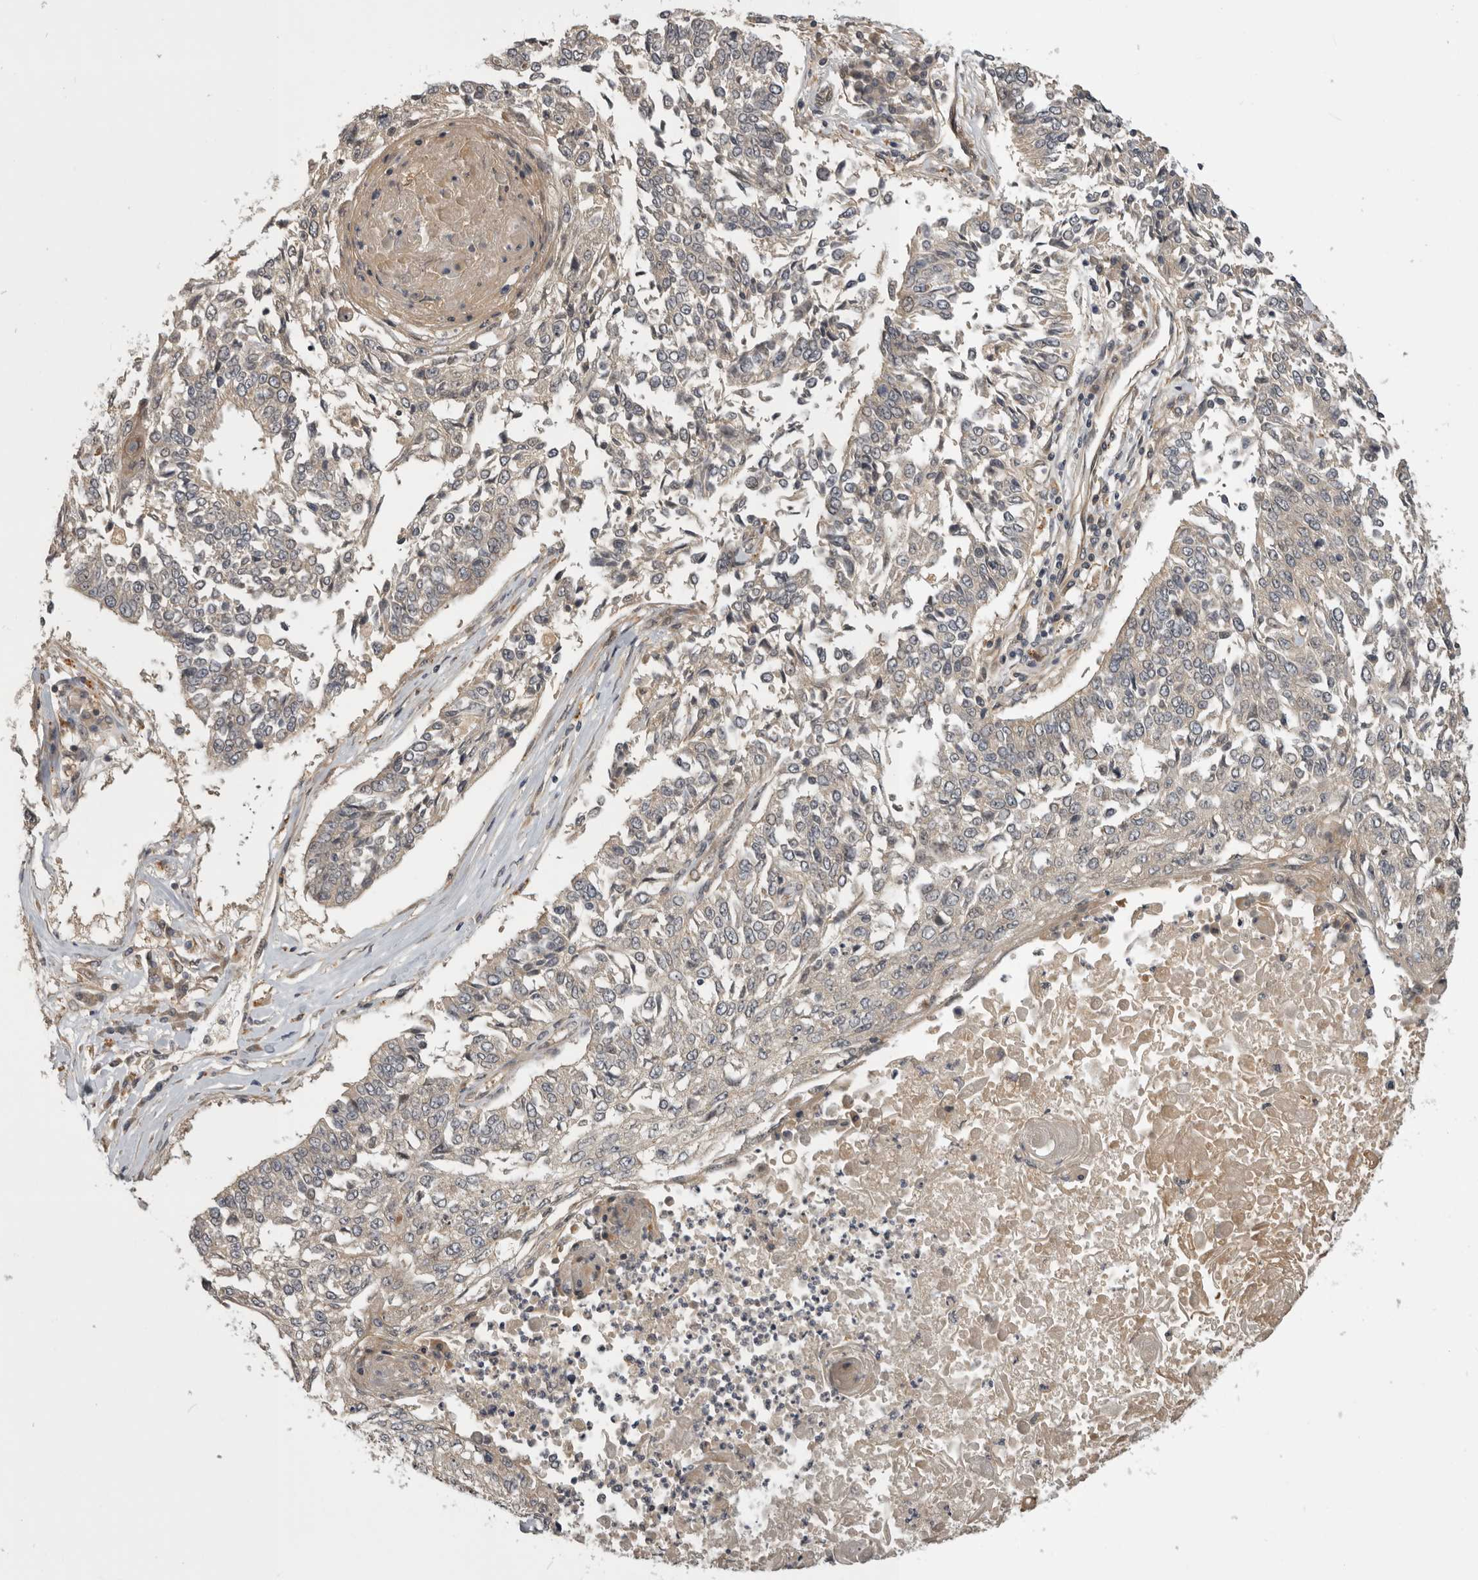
{"staining": {"intensity": "negative", "quantity": "none", "location": "none"}, "tissue": "lung cancer", "cell_type": "Tumor cells", "image_type": "cancer", "snomed": [{"axis": "morphology", "description": "Normal tissue, NOS"}, {"axis": "morphology", "description": "Squamous cell carcinoma, NOS"}, {"axis": "topography", "description": "Cartilage tissue"}, {"axis": "topography", "description": "Bronchus"}, {"axis": "topography", "description": "Lung"}, {"axis": "topography", "description": "Peripheral nerve tissue"}], "caption": "The immunohistochemistry photomicrograph has no significant staining in tumor cells of lung squamous cell carcinoma tissue. (IHC, brightfield microscopy, high magnification).", "gene": "CUEDC1", "patient": {"sex": "female", "age": 49}}